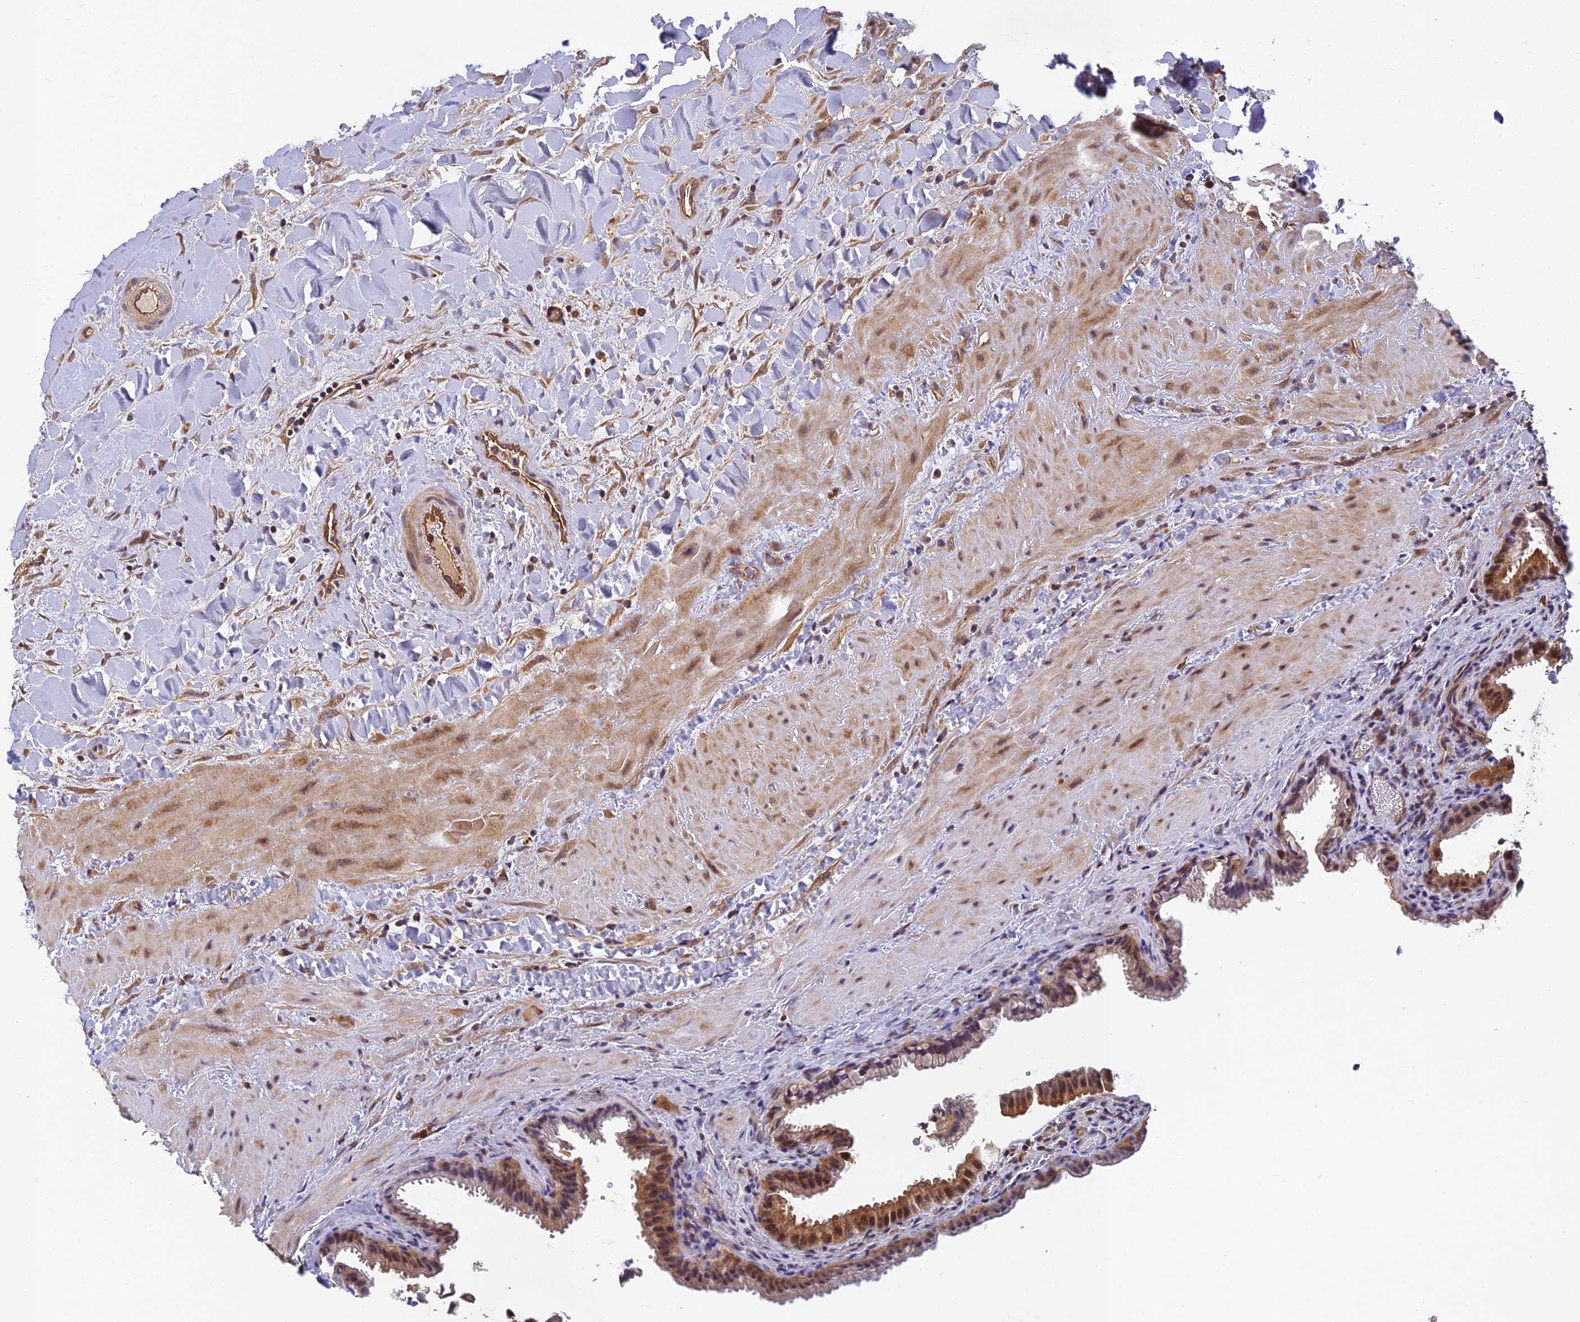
{"staining": {"intensity": "moderate", "quantity": ">75%", "location": "cytoplasmic/membranous"}, "tissue": "gallbladder", "cell_type": "Glandular cells", "image_type": "normal", "snomed": [{"axis": "morphology", "description": "Normal tissue, NOS"}, {"axis": "topography", "description": "Gallbladder"}], "caption": "A high-resolution micrograph shows immunohistochemistry staining of normal gallbladder, which exhibits moderate cytoplasmic/membranous expression in about >75% of glandular cells. Using DAB (brown) and hematoxylin (blue) stains, captured at high magnification using brightfield microscopy.", "gene": "PIKFYVE", "patient": {"sex": "male", "age": 24}}